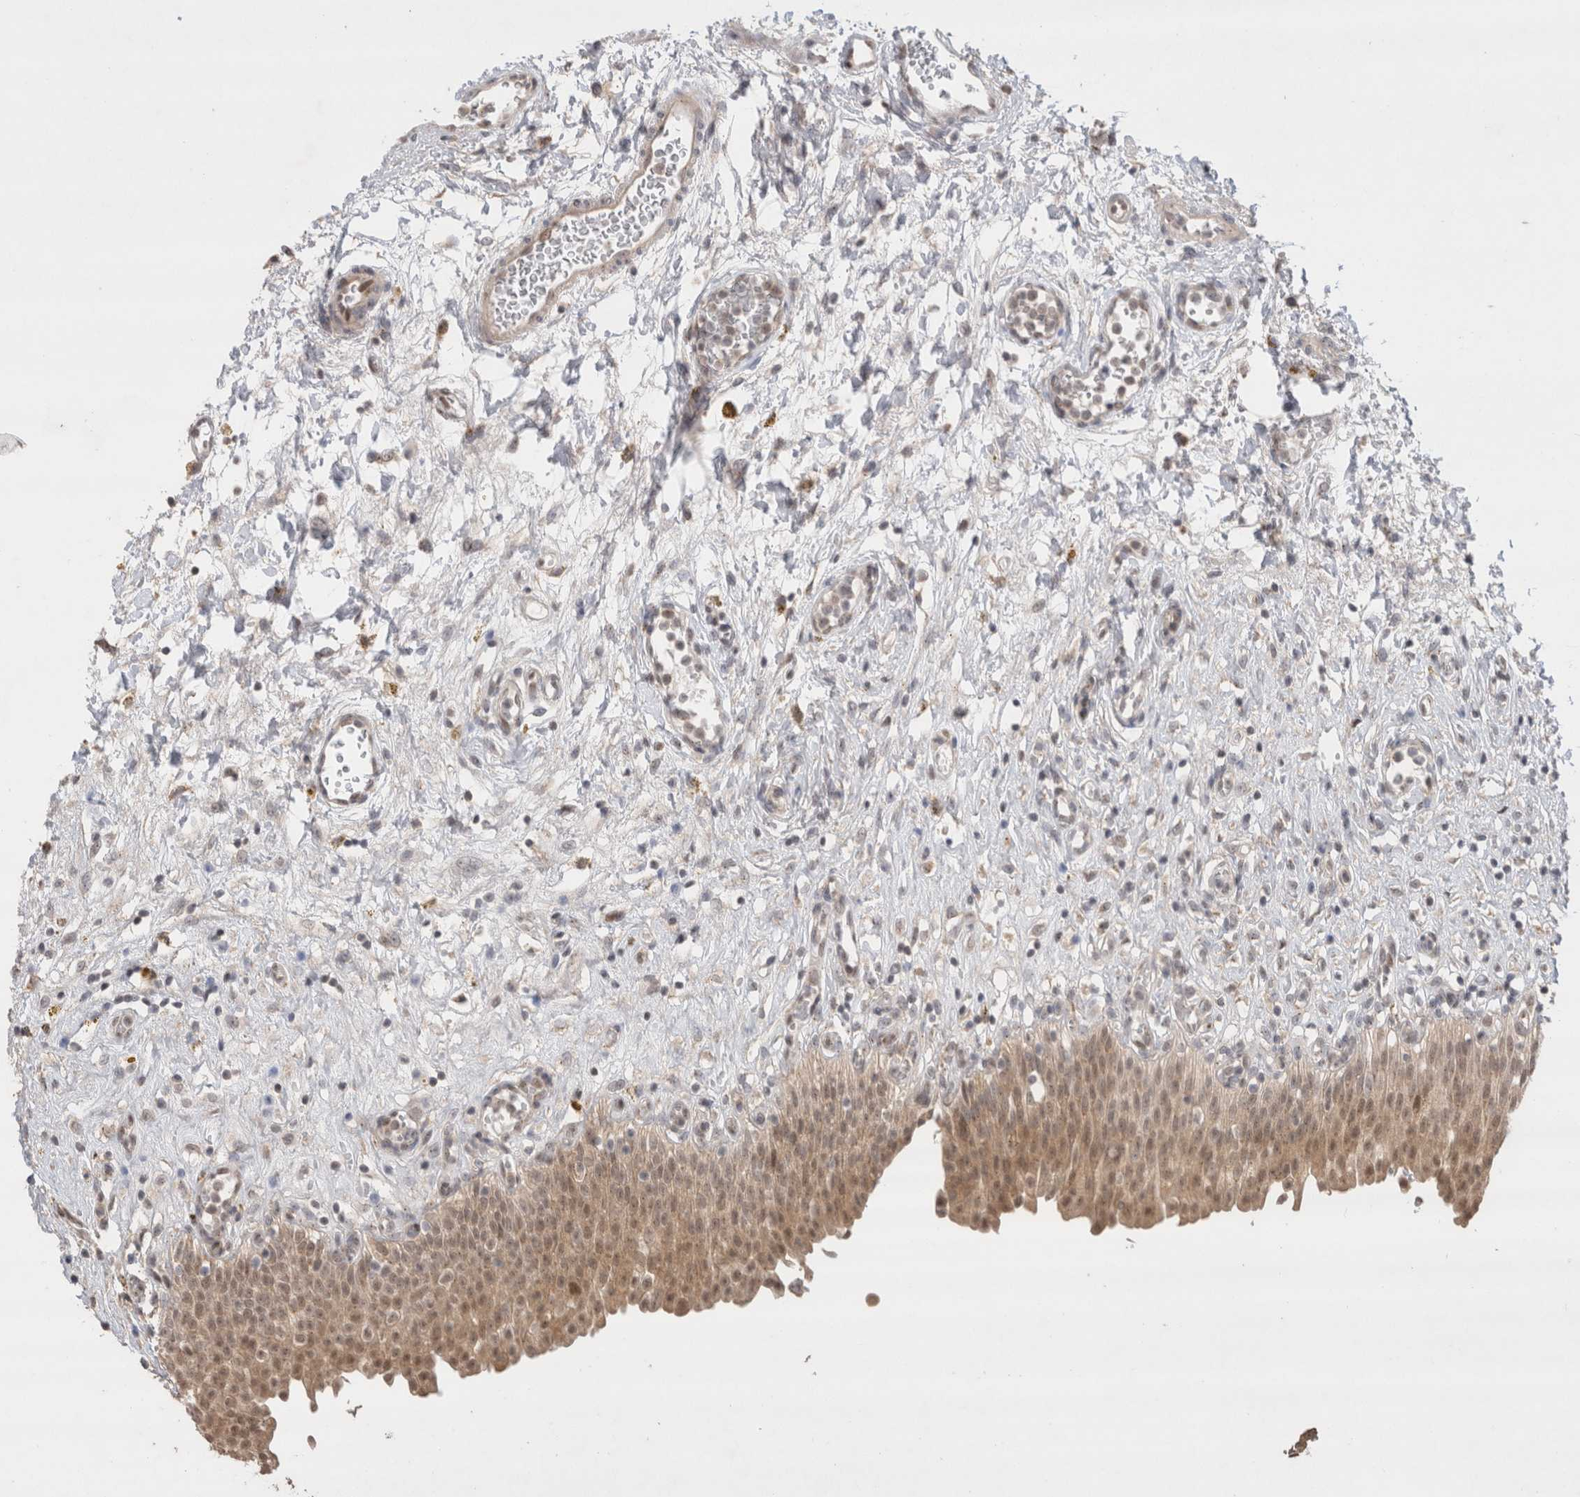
{"staining": {"intensity": "moderate", "quantity": ">75%", "location": "cytoplasmic/membranous,nuclear"}, "tissue": "urinary bladder", "cell_type": "Urothelial cells", "image_type": "normal", "snomed": [{"axis": "morphology", "description": "Urothelial carcinoma, High grade"}, {"axis": "topography", "description": "Urinary bladder"}], "caption": "High-power microscopy captured an IHC histopathology image of normal urinary bladder, revealing moderate cytoplasmic/membranous,nuclear expression in about >75% of urothelial cells.", "gene": "SLC29A1", "patient": {"sex": "male", "age": 46}}